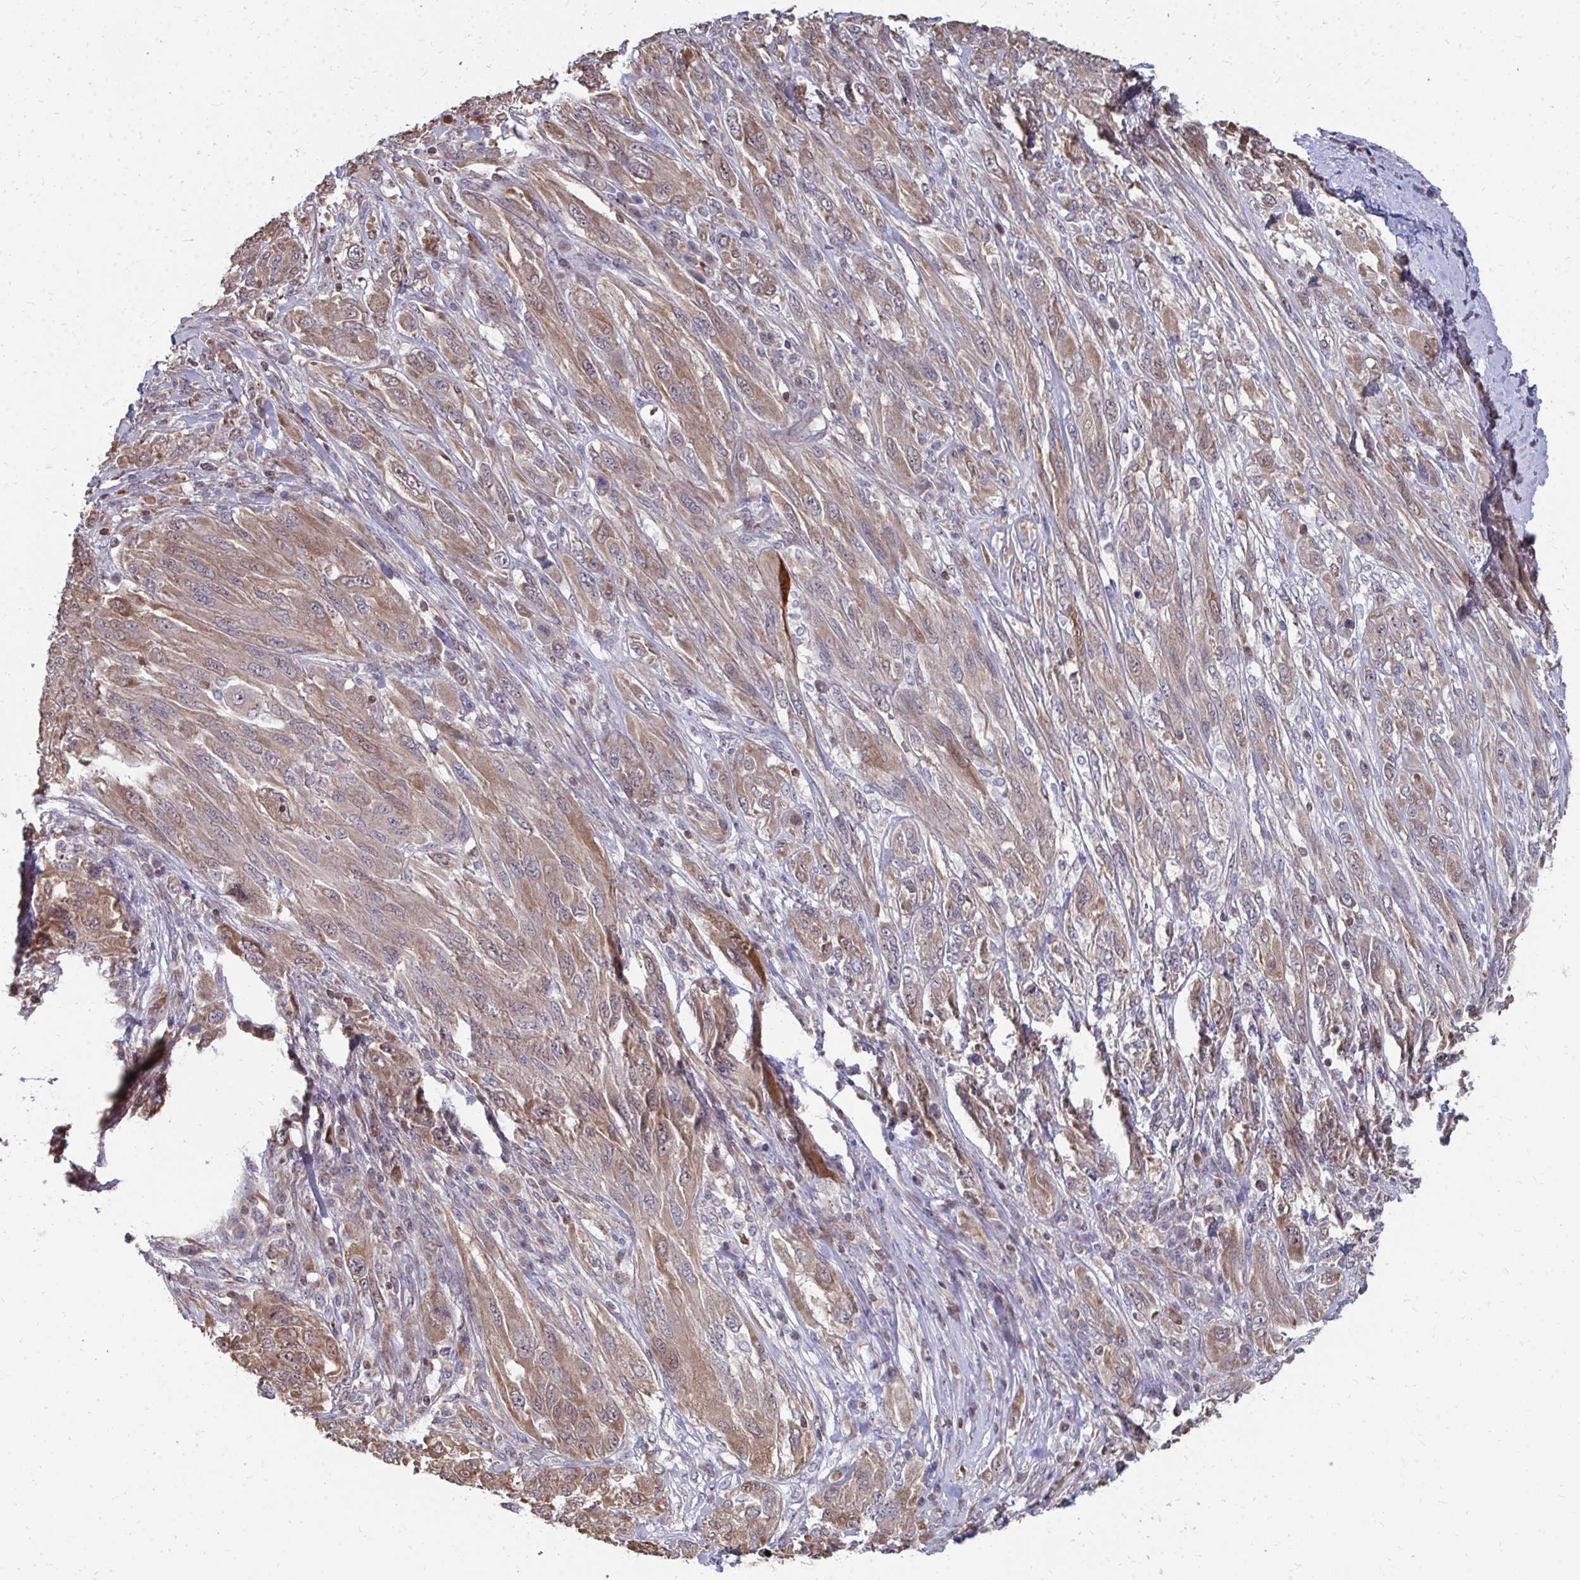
{"staining": {"intensity": "weak", "quantity": ">75%", "location": "cytoplasmic/membranous"}, "tissue": "melanoma", "cell_type": "Tumor cells", "image_type": "cancer", "snomed": [{"axis": "morphology", "description": "Malignant melanoma, NOS"}, {"axis": "topography", "description": "Skin"}], "caption": "IHC micrograph of human malignant melanoma stained for a protein (brown), which demonstrates low levels of weak cytoplasmic/membranous staining in about >75% of tumor cells.", "gene": "DNAJA2", "patient": {"sex": "female", "age": 91}}